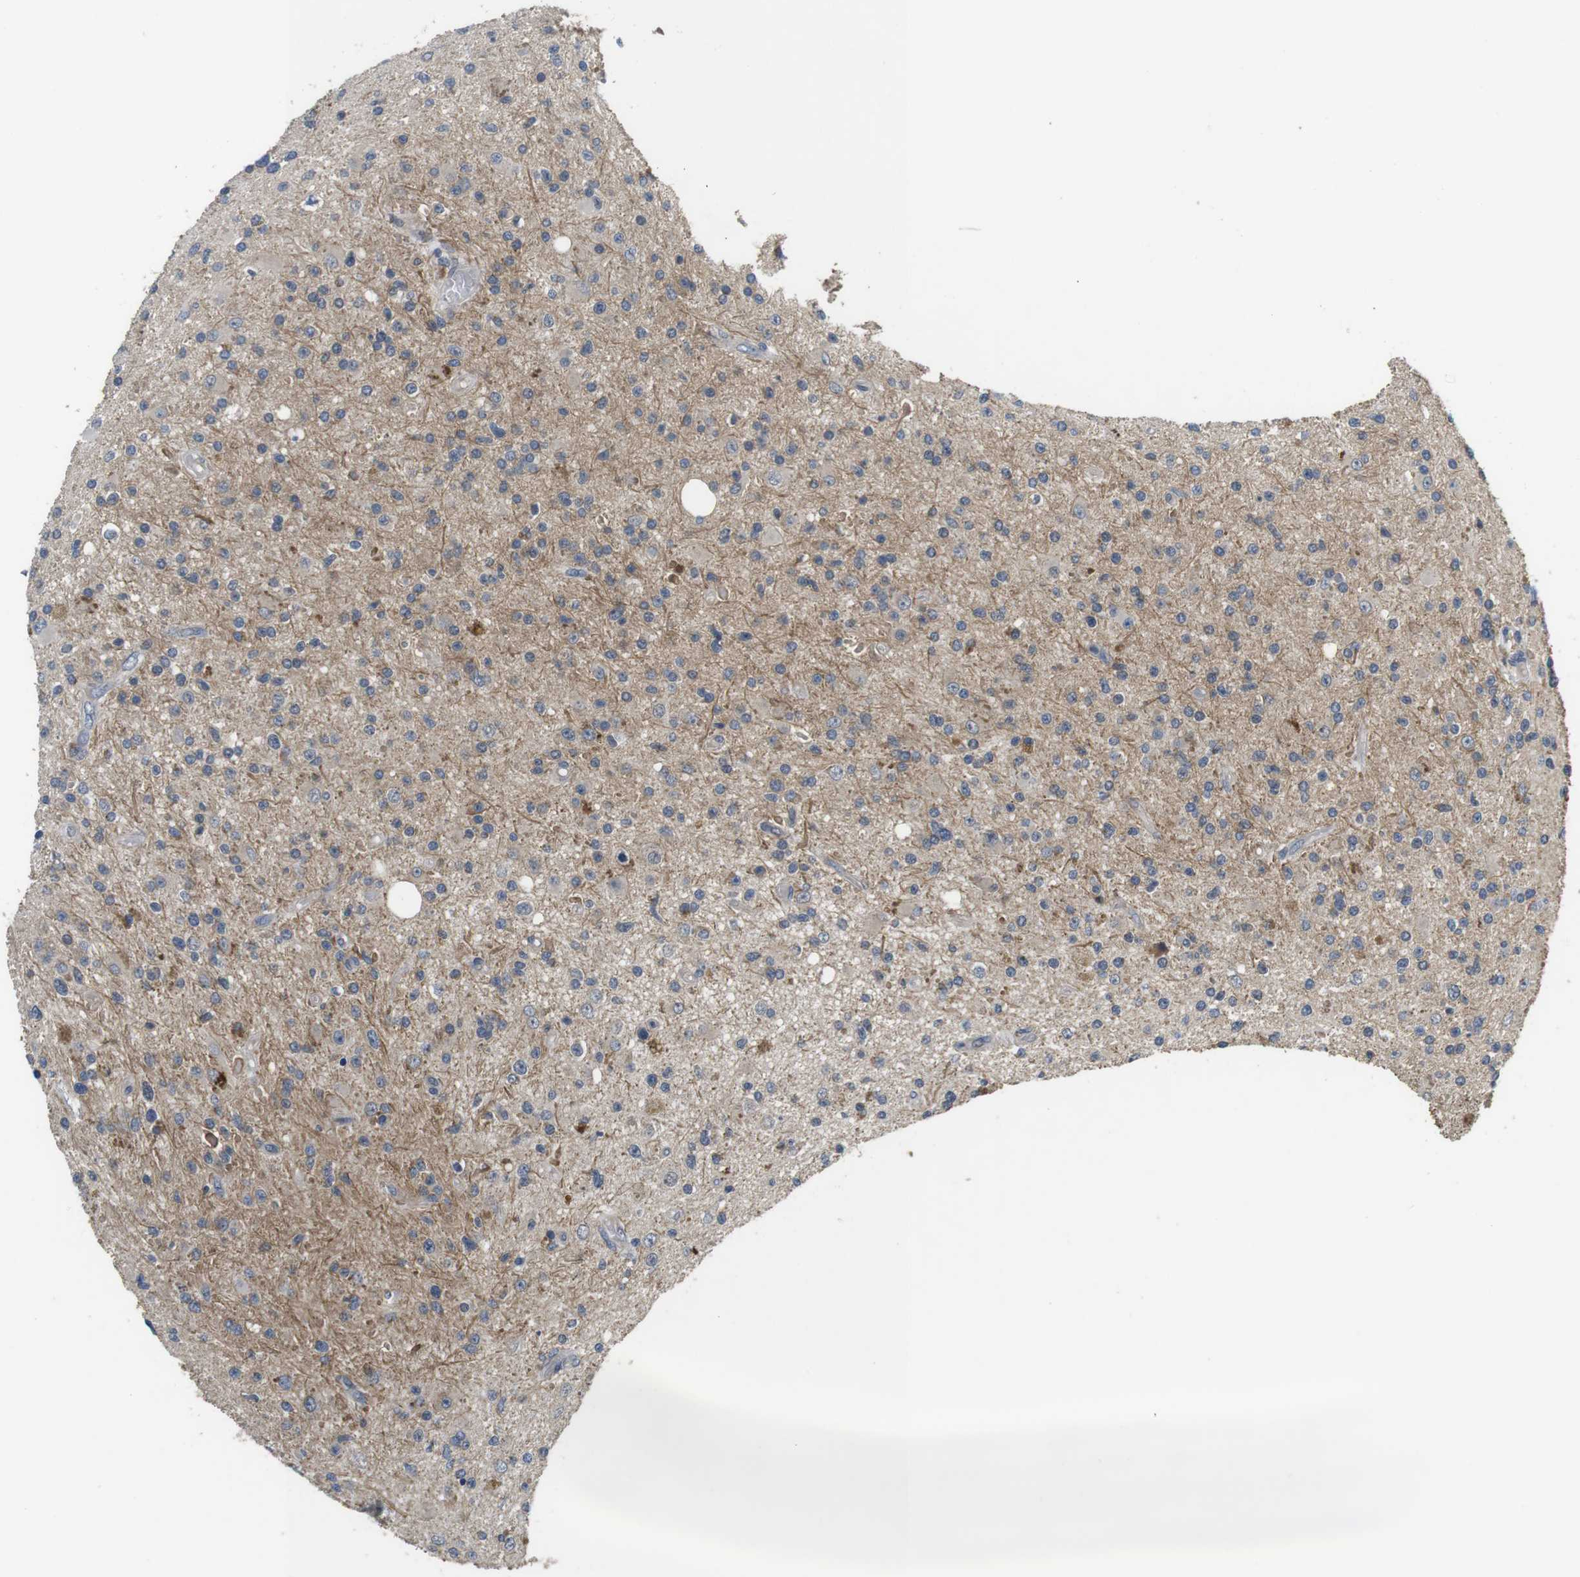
{"staining": {"intensity": "moderate", "quantity": ">75%", "location": "cytoplasmic/membranous"}, "tissue": "glioma", "cell_type": "Tumor cells", "image_type": "cancer", "snomed": [{"axis": "morphology", "description": "Glioma, malignant, High grade"}, {"axis": "topography", "description": "Brain"}], "caption": "Glioma was stained to show a protein in brown. There is medium levels of moderate cytoplasmic/membranous positivity in approximately >75% of tumor cells.", "gene": "ADGRL3", "patient": {"sex": "male", "age": 33}}